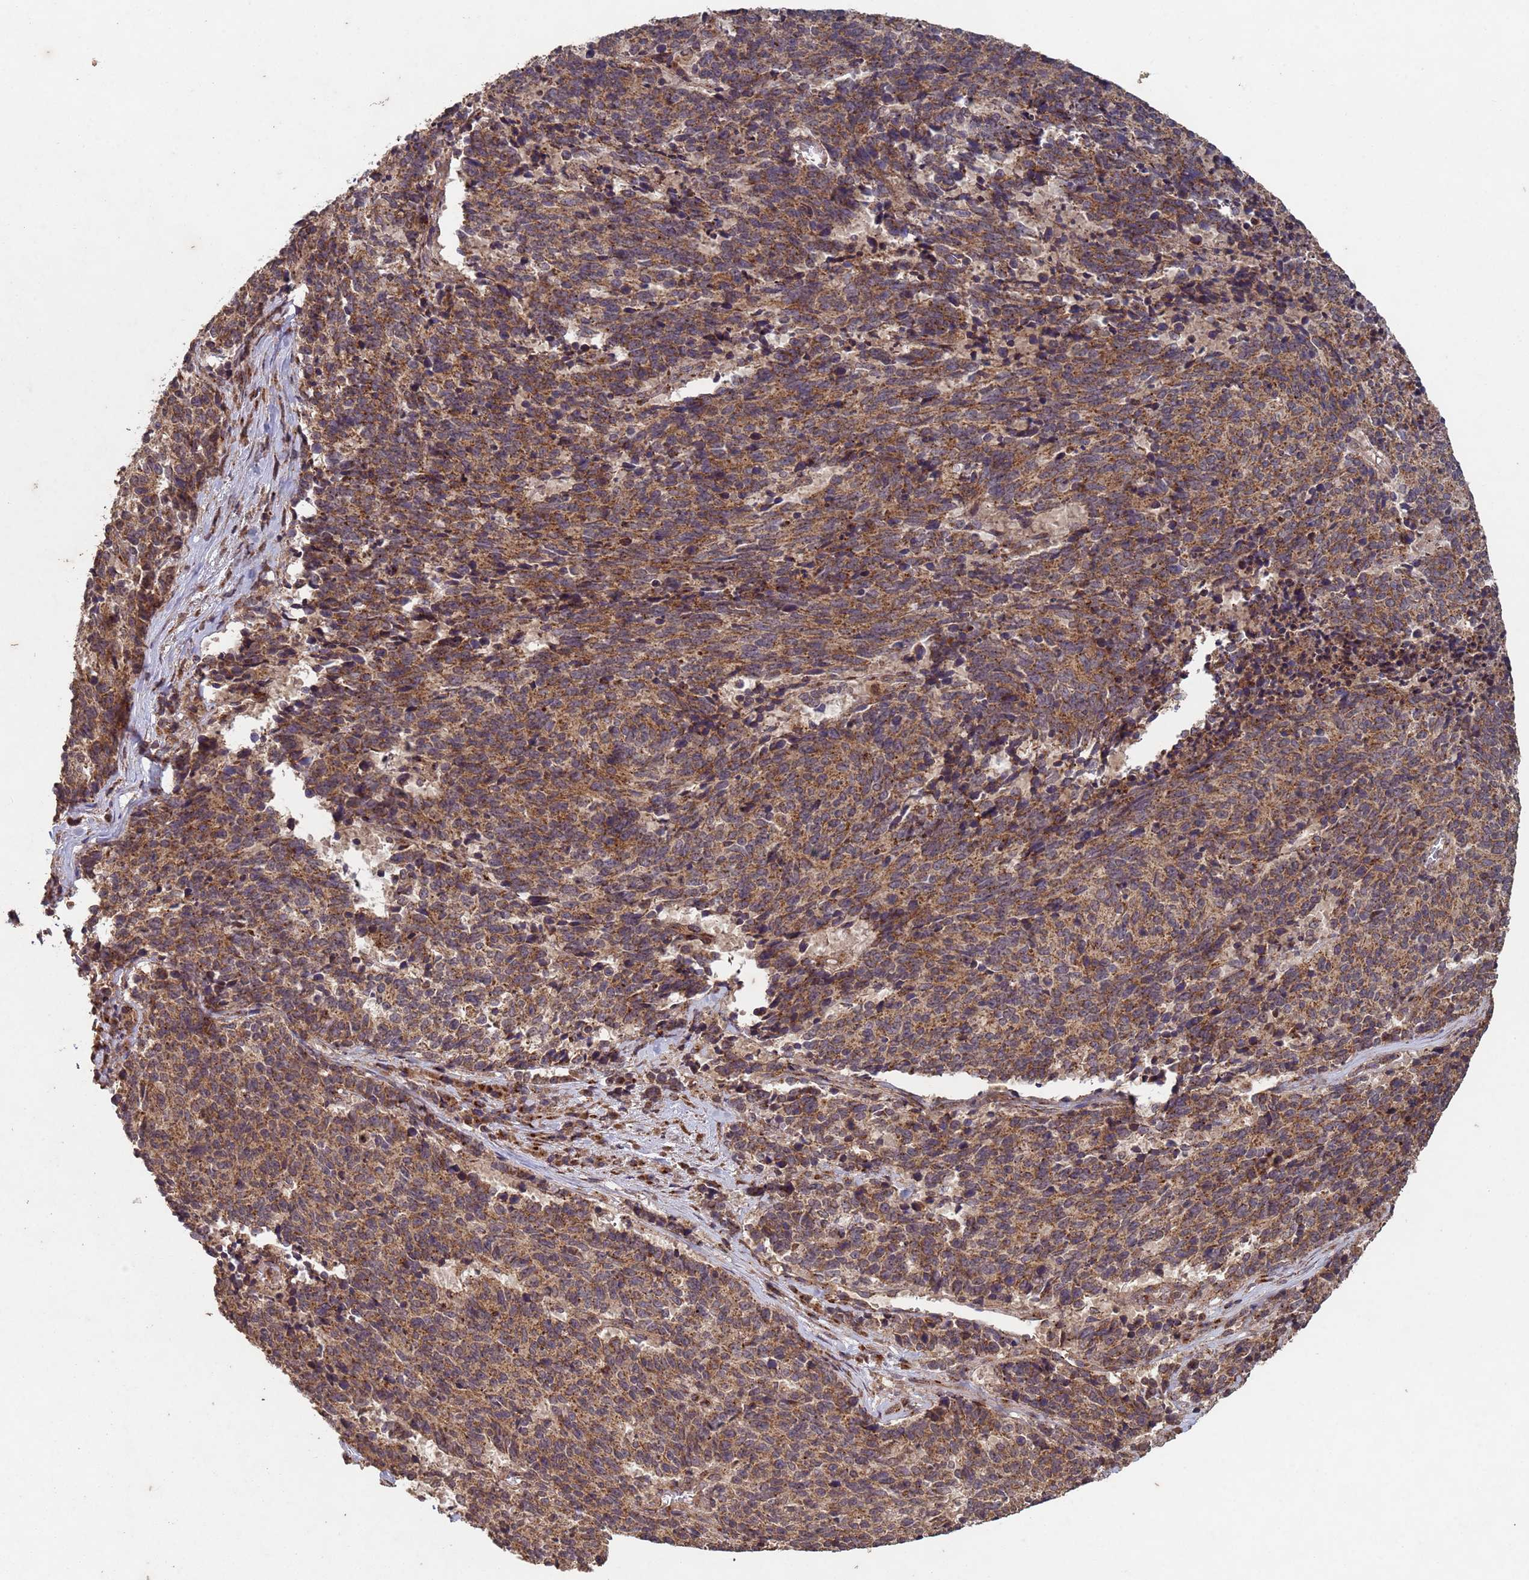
{"staining": {"intensity": "moderate", "quantity": ">75%", "location": "cytoplasmic/membranous"}, "tissue": "cervical cancer", "cell_type": "Tumor cells", "image_type": "cancer", "snomed": [{"axis": "morphology", "description": "Squamous cell carcinoma, NOS"}, {"axis": "topography", "description": "Cervix"}], "caption": "A photomicrograph showing moderate cytoplasmic/membranous staining in about >75% of tumor cells in cervical squamous cell carcinoma, as visualized by brown immunohistochemical staining.", "gene": "FASTKD1", "patient": {"sex": "female", "age": 29}}